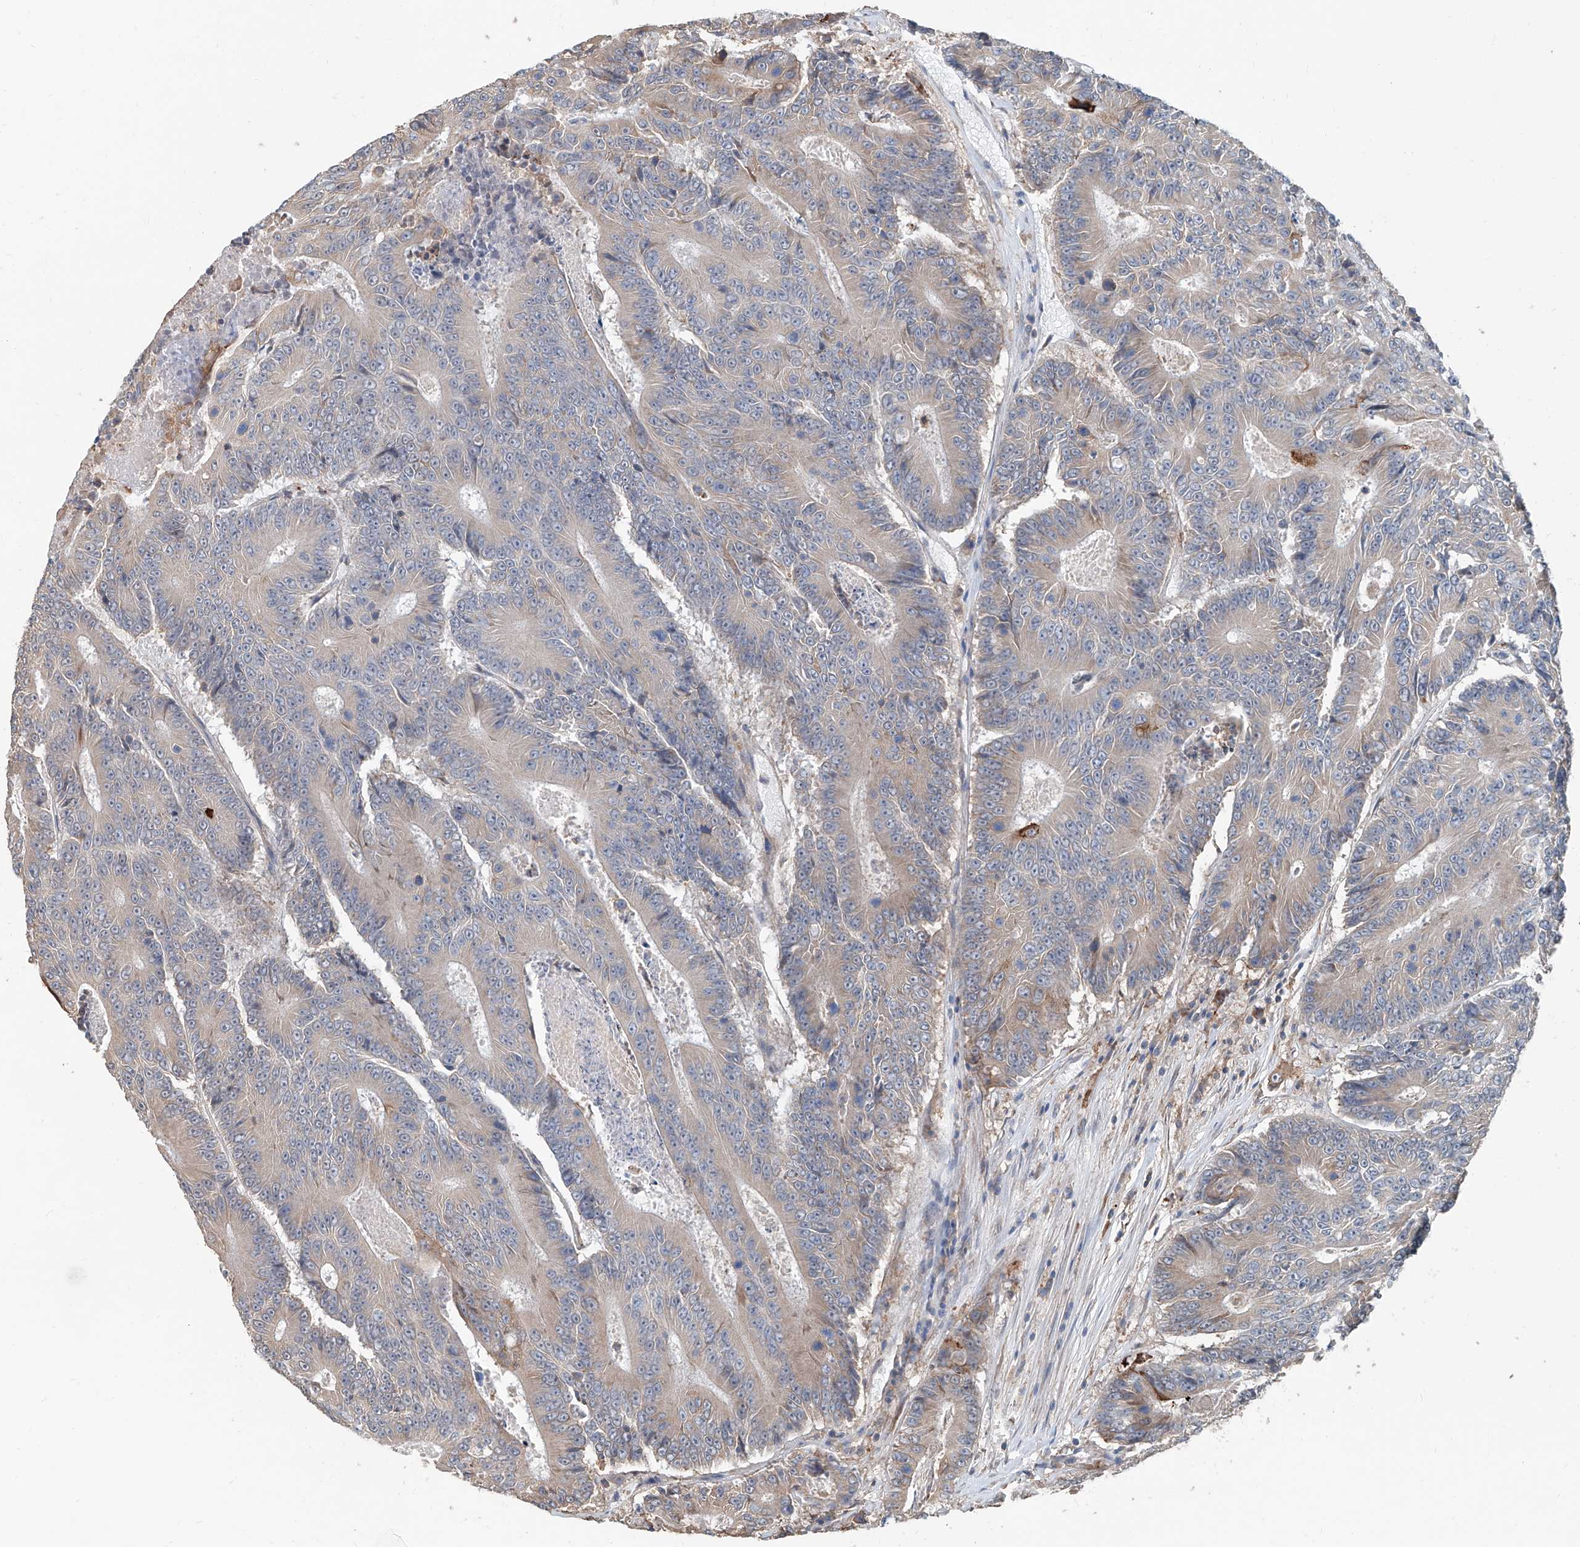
{"staining": {"intensity": "weak", "quantity": "<25%", "location": "cytoplasmic/membranous"}, "tissue": "colorectal cancer", "cell_type": "Tumor cells", "image_type": "cancer", "snomed": [{"axis": "morphology", "description": "Adenocarcinoma, NOS"}, {"axis": "topography", "description": "Colon"}], "caption": "Tumor cells show no significant protein expression in colorectal adenocarcinoma.", "gene": "KCNK10", "patient": {"sex": "male", "age": 83}}